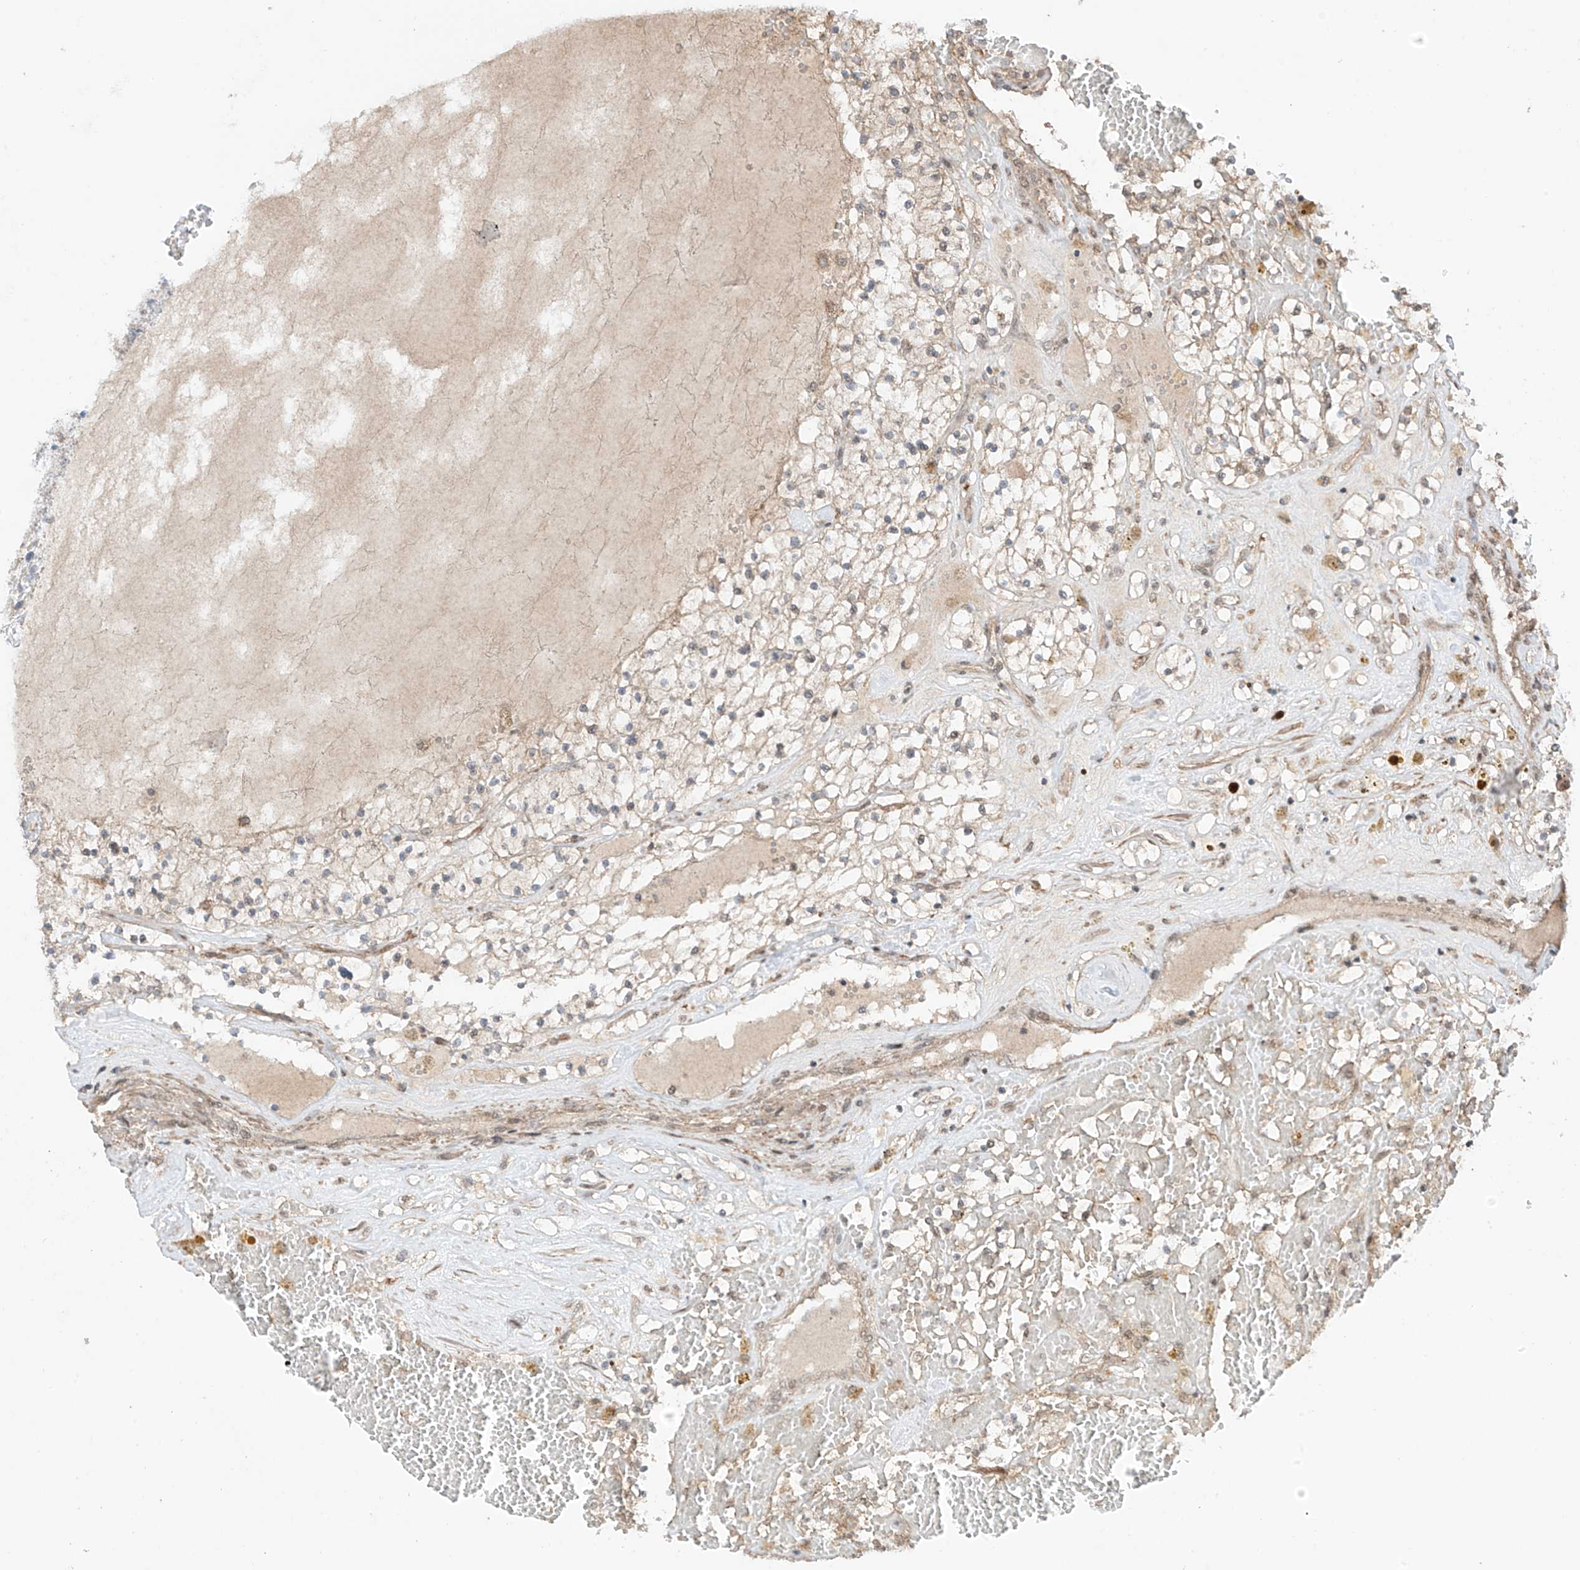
{"staining": {"intensity": "weak", "quantity": "25%-75%", "location": "cytoplasmic/membranous"}, "tissue": "renal cancer", "cell_type": "Tumor cells", "image_type": "cancer", "snomed": [{"axis": "morphology", "description": "Normal tissue, NOS"}, {"axis": "morphology", "description": "Adenocarcinoma, NOS"}, {"axis": "topography", "description": "Kidney"}], "caption": "Human adenocarcinoma (renal) stained with a brown dye exhibits weak cytoplasmic/membranous positive expression in approximately 25%-75% of tumor cells.", "gene": "ABCD1", "patient": {"sex": "male", "age": 68}}